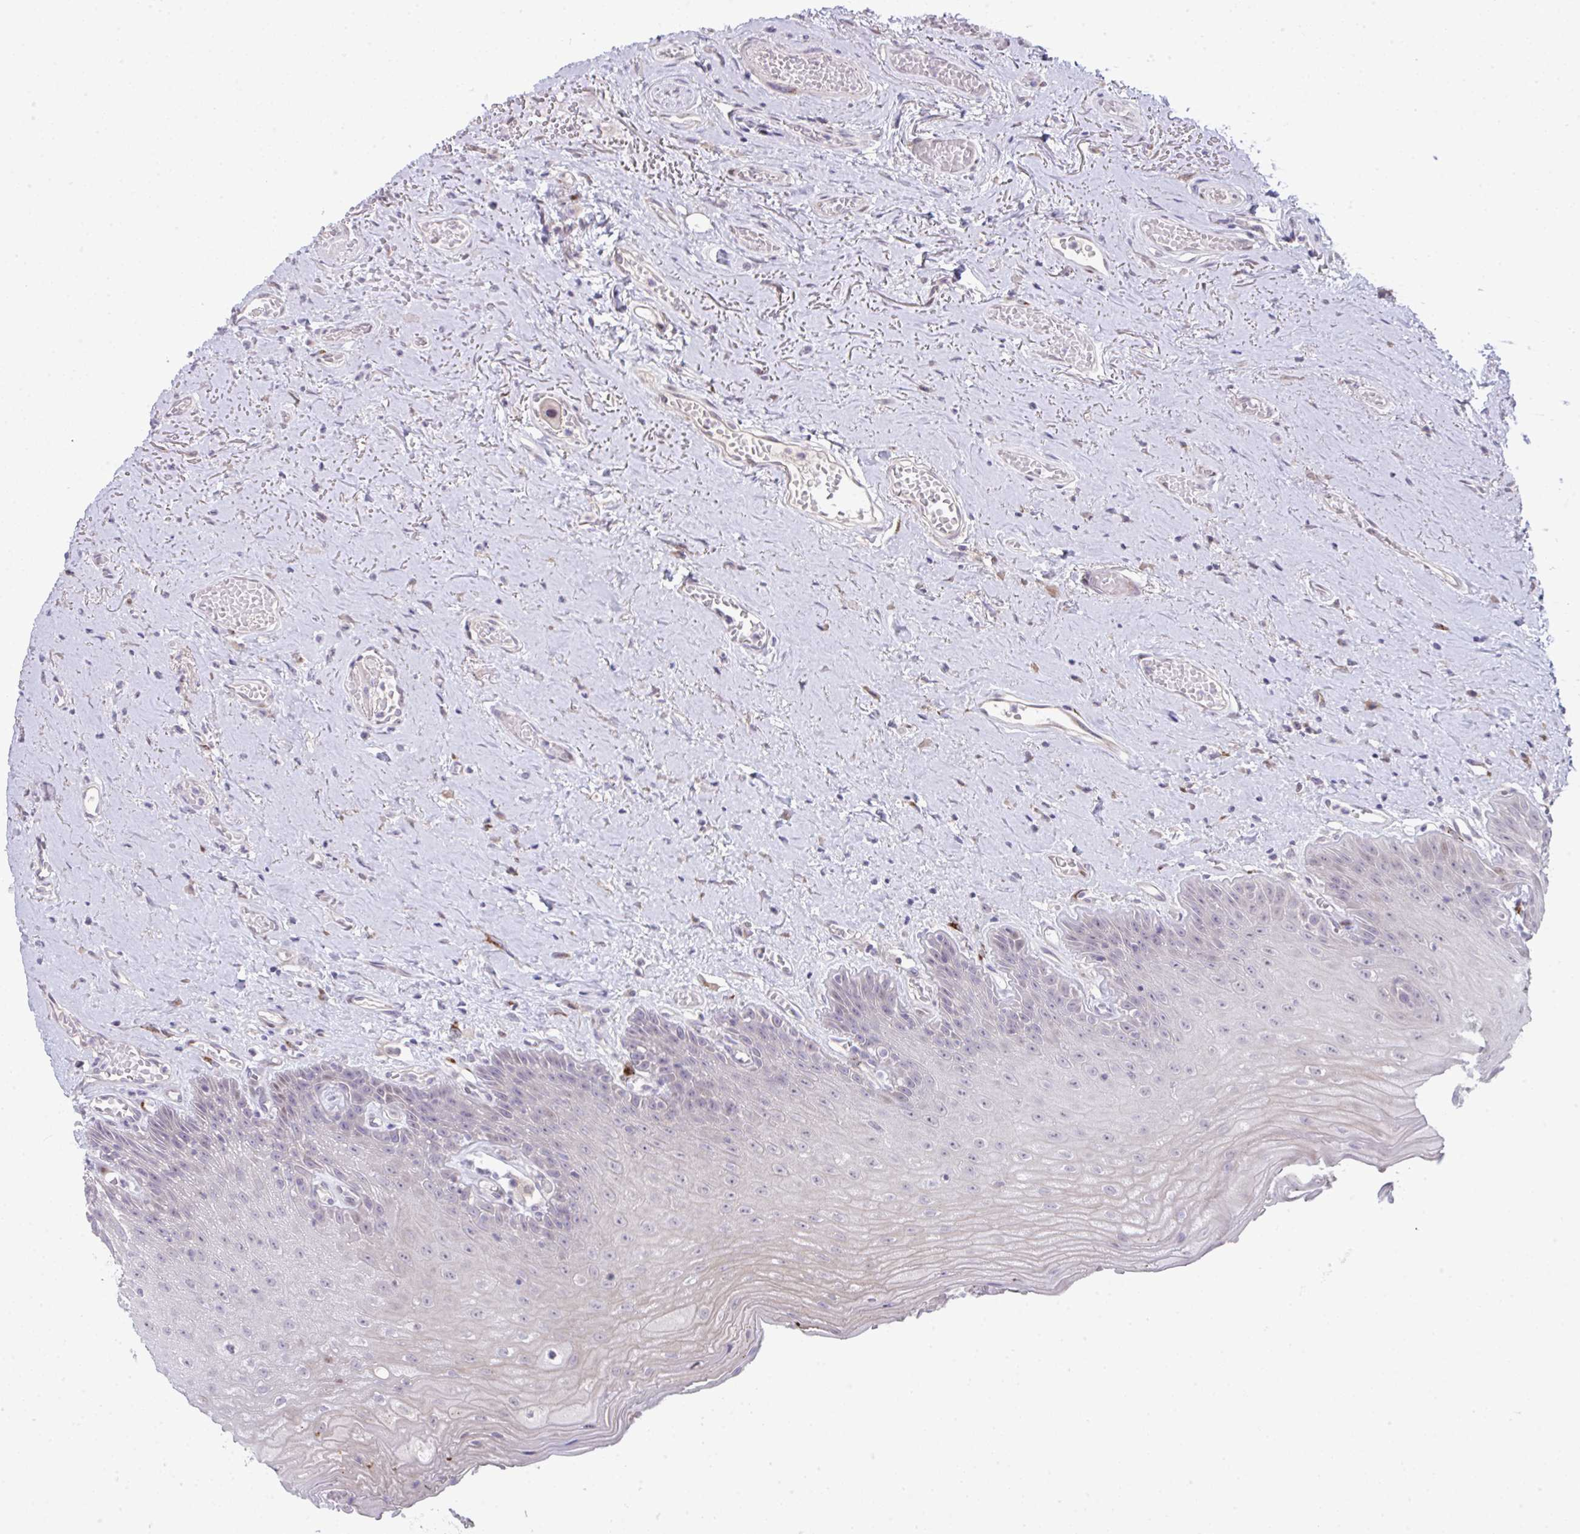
{"staining": {"intensity": "moderate", "quantity": "<25%", "location": "nuclear"}, "tissue": "oral mucosa", "cell_type": "Squamous epithelial cells", "image_type": "normal", "snomed": [{"axis": "morphology", "description": "Normal tissue, NOS"}, {"axis": "morphology", "description": "Squamous cell carcinoma, NOS"}, {"axis": "topography", "description": "Oral tissue"}, {"axis": "topography", "description": "Peripheral nerve tissue"}, {"axis": "topography", "description": "Head-Neck"}], "caption": "About <25% of squamous epithelial cells in unremarkable human oral mucosa exhibit moderate nuclear protein staining as visualized by brown immunohistochemical staining.", "gene": "GALNT16", "patient": {"sex": "female", "age": 59}}